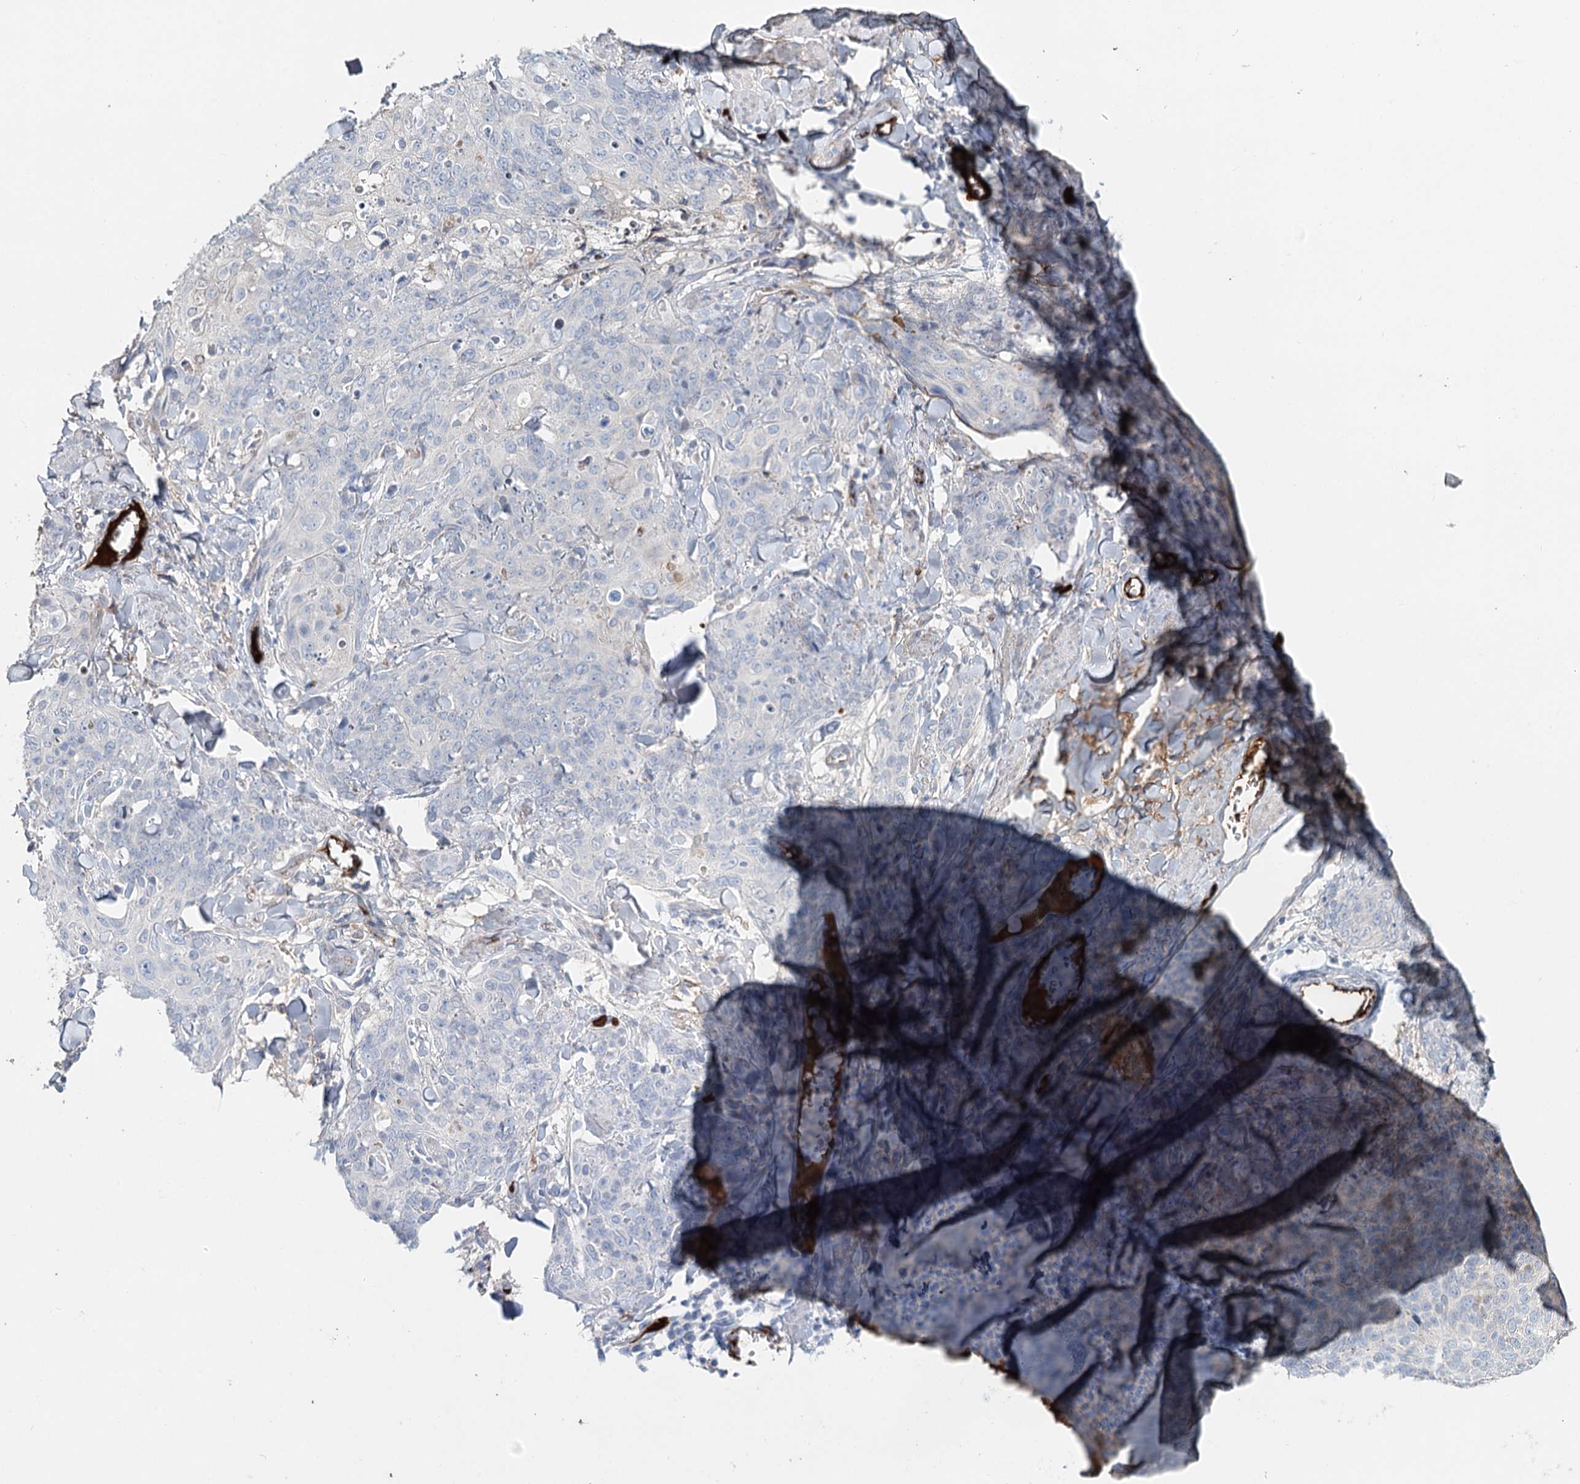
{"staining": {"intensity": "negative", "quantity": "none", "location": "none"}, "tissue": "skin cancer", "cell_type": "Tumor cells", "image_type": "cancer", "snomed": [{"axis": "morphology", "description": "Squamous cell carcinoma, NOS"}, {"axis": "topography", "description": "Skin"}, {"axis": "topography", "description": "Vulva"}], "caption": "High magnification brightfield microscopy of skin squamous cell carcinoma stained with DAB (brown) and counterstained with hematoxylin (blue): tumor cells show no significant staining.", "gene": "ALKBH8", "patient": {"sex": "female", "age": 85}}